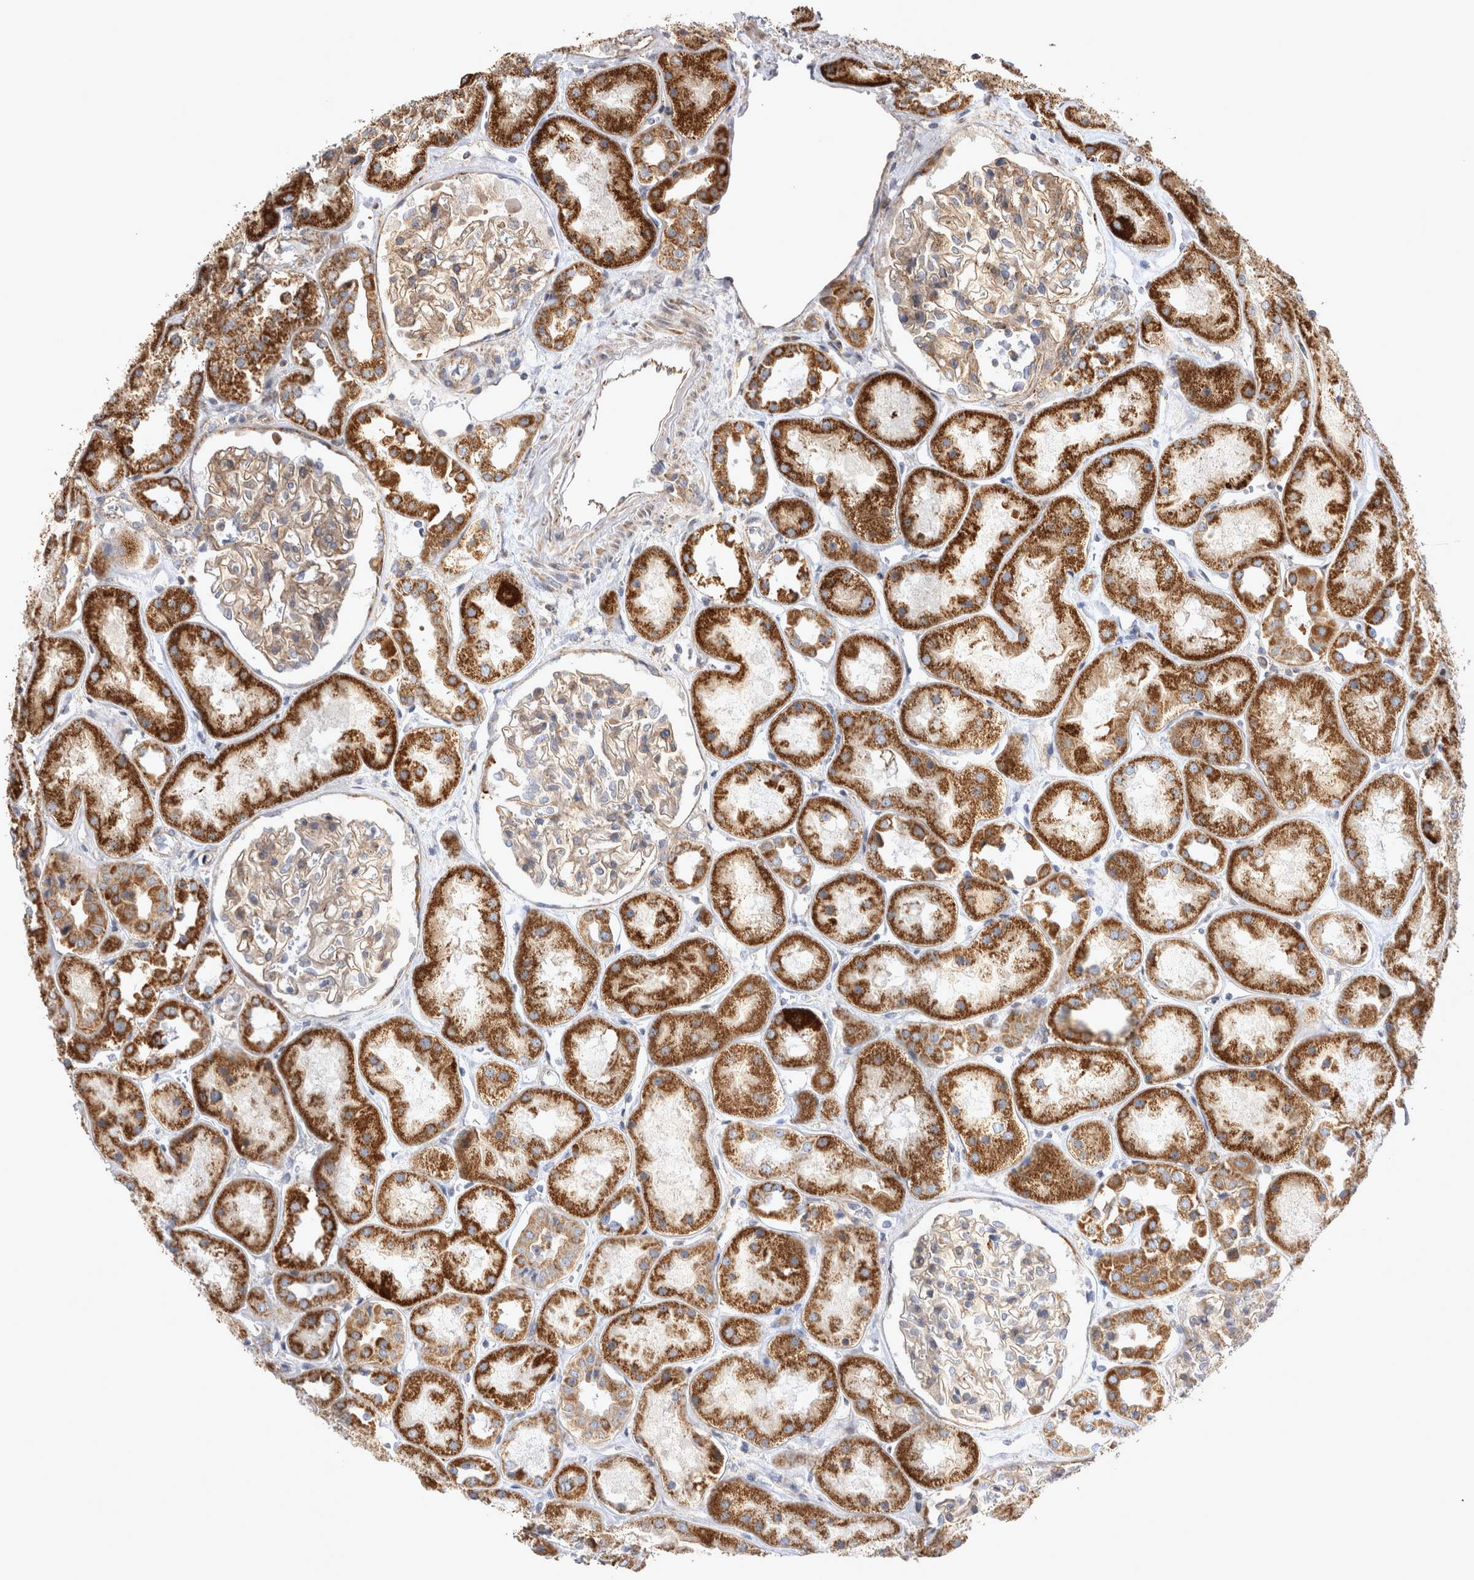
{"staining": {"intensity": "weak", "quantity": ">75%", "location": "cytoplasmic/membranous"}, "tissue": "kidney", "cell_type": "Cells in glomeruli", "image_type": "normal", "snomed": [{"axis": "morphology", "description": "Normal tissue, NOS"}, {"axis": "topography", "description": "Kidney"}], "caption": "Normal kidney displays weak cytoplasmic/membranous staining in approximately >75% of cells in glomeruli.", "gene": "TSPOAP1", "patient": {"sex": "male", "age": 70}}